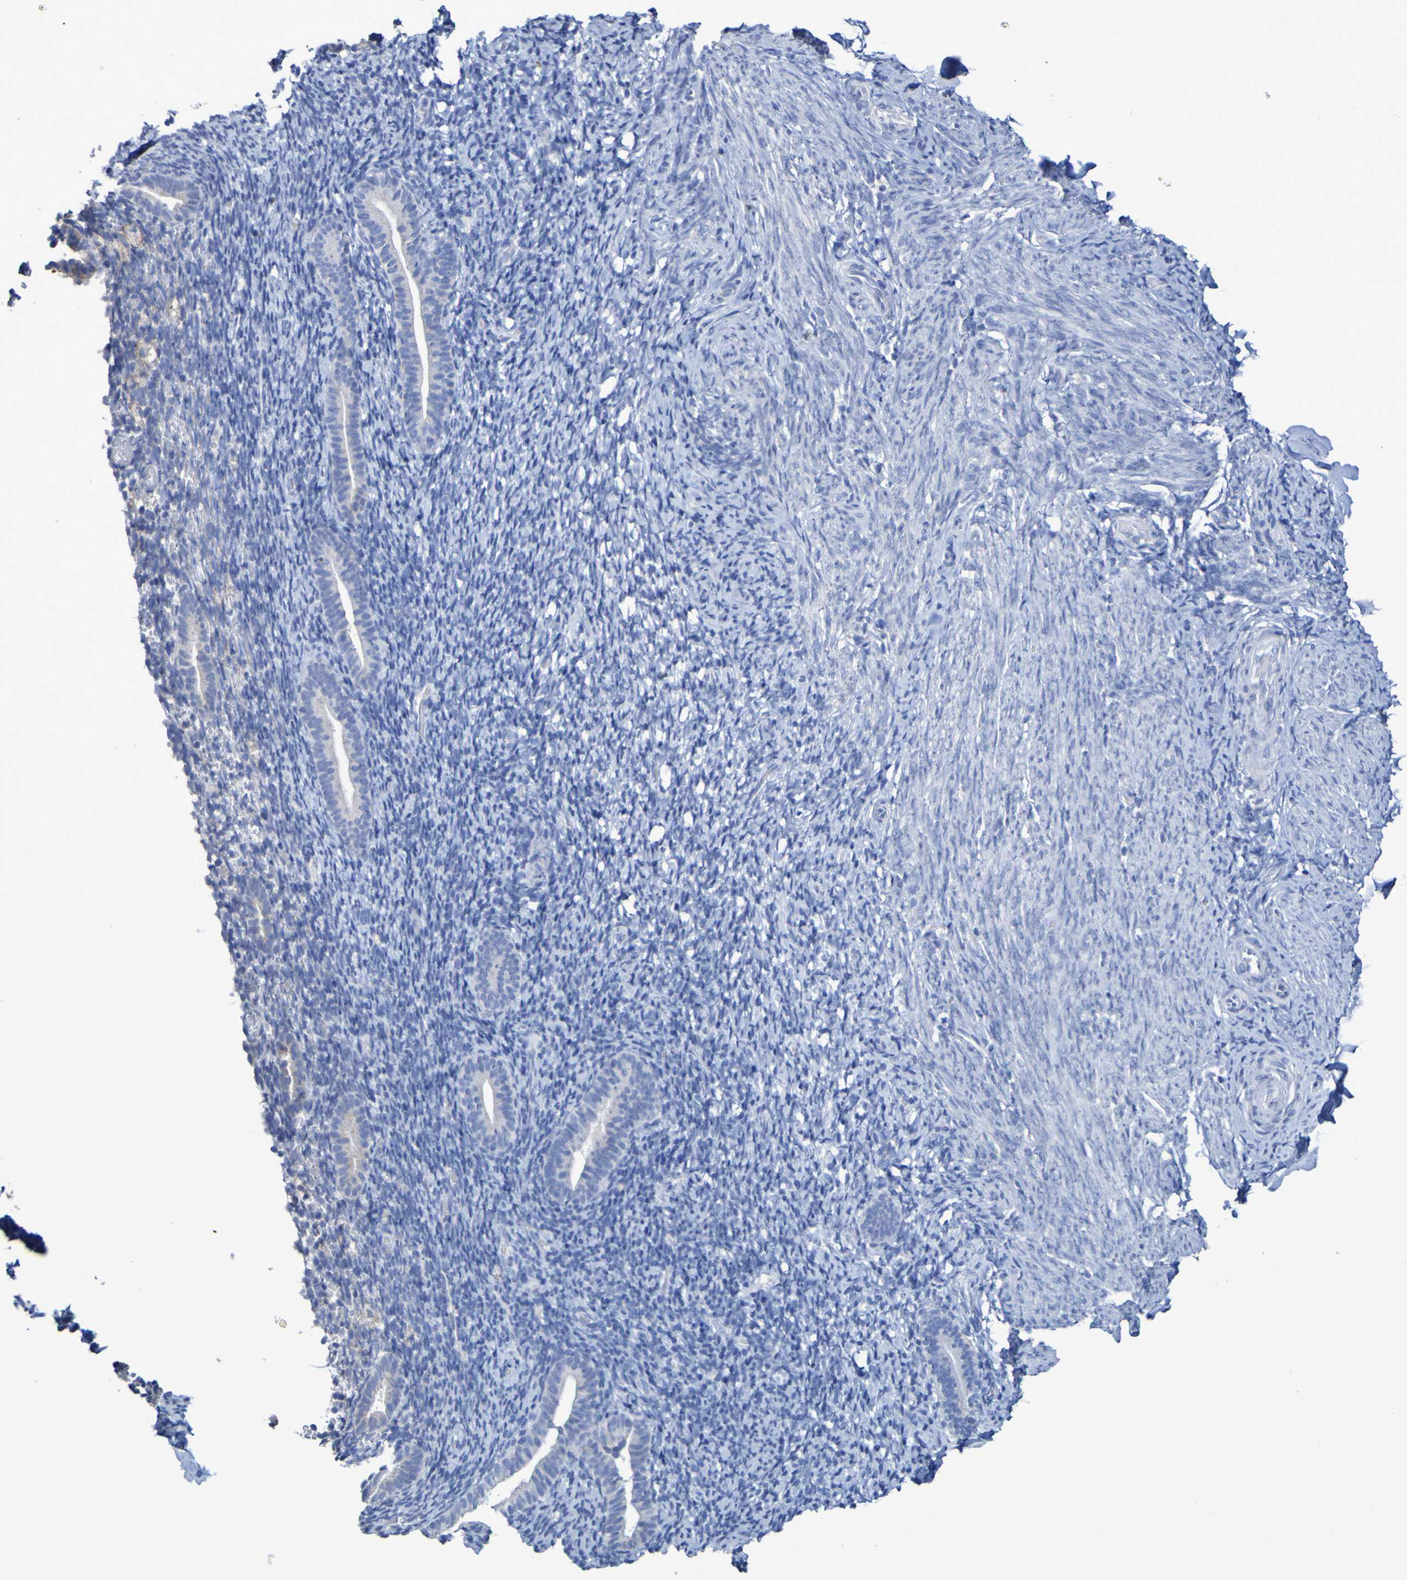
{"staining": {"intensity": "negative", "quantity": "none", "location": "none"}, "tissue": "endometrium", "cell_type": "Cells in endometrial stroma", "image_type": "normal", "snomed": [{"axis": "morphology", "description": "Normal tissue, NOS"}, {"axis": "topography", "description": "Endometrium"}], "caption": "Normal endometrium was stained to show a protein in brown. There is no significant staining in cells in endometrial stroma. (IHC, brightfield microscopy, high magnification).", "gene": "SLC3A2", "patient": {"sex": "female", "age": 51}}